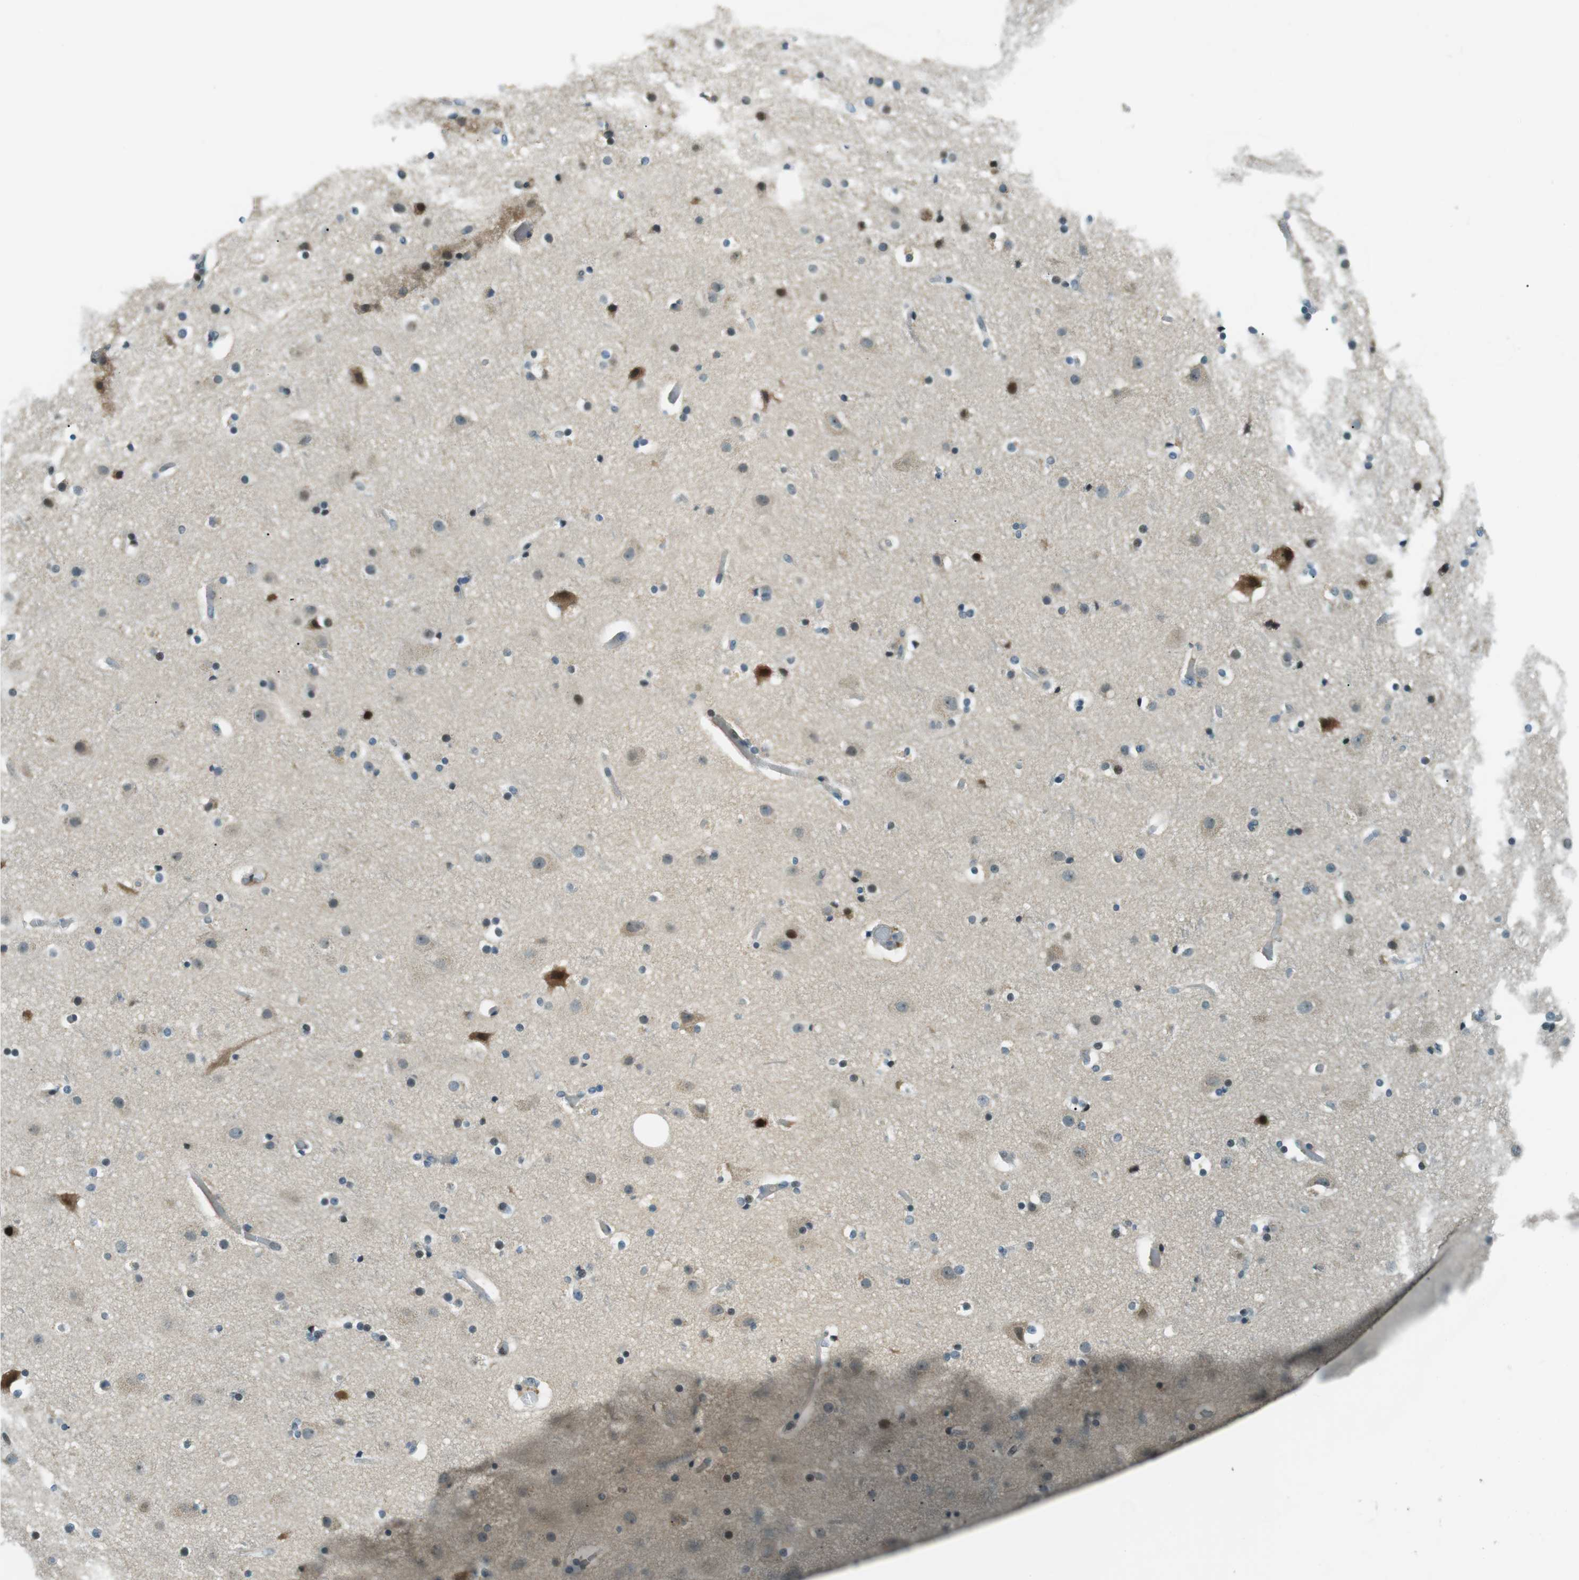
{"staining": {"intensity": "negative", "quantity": "none", "location": "none"}, "tissue": "cerebral cortex", "cell_type": "Endothelial cells", "image_type": "normal", "snomed": [{"axis": "morphology", "description": "Normal tissue, NOS"}, {"axis": "topography", "description": "Cerebral cortex"}], "caption": "The photomicrograph exhibits no staining of endothelial cells in unremarkable cerebral cortex. (IHC, brightfield microscopy, high magnification).", "gene": "PJA1", "patient": {"sex": "male", "age": 57}}